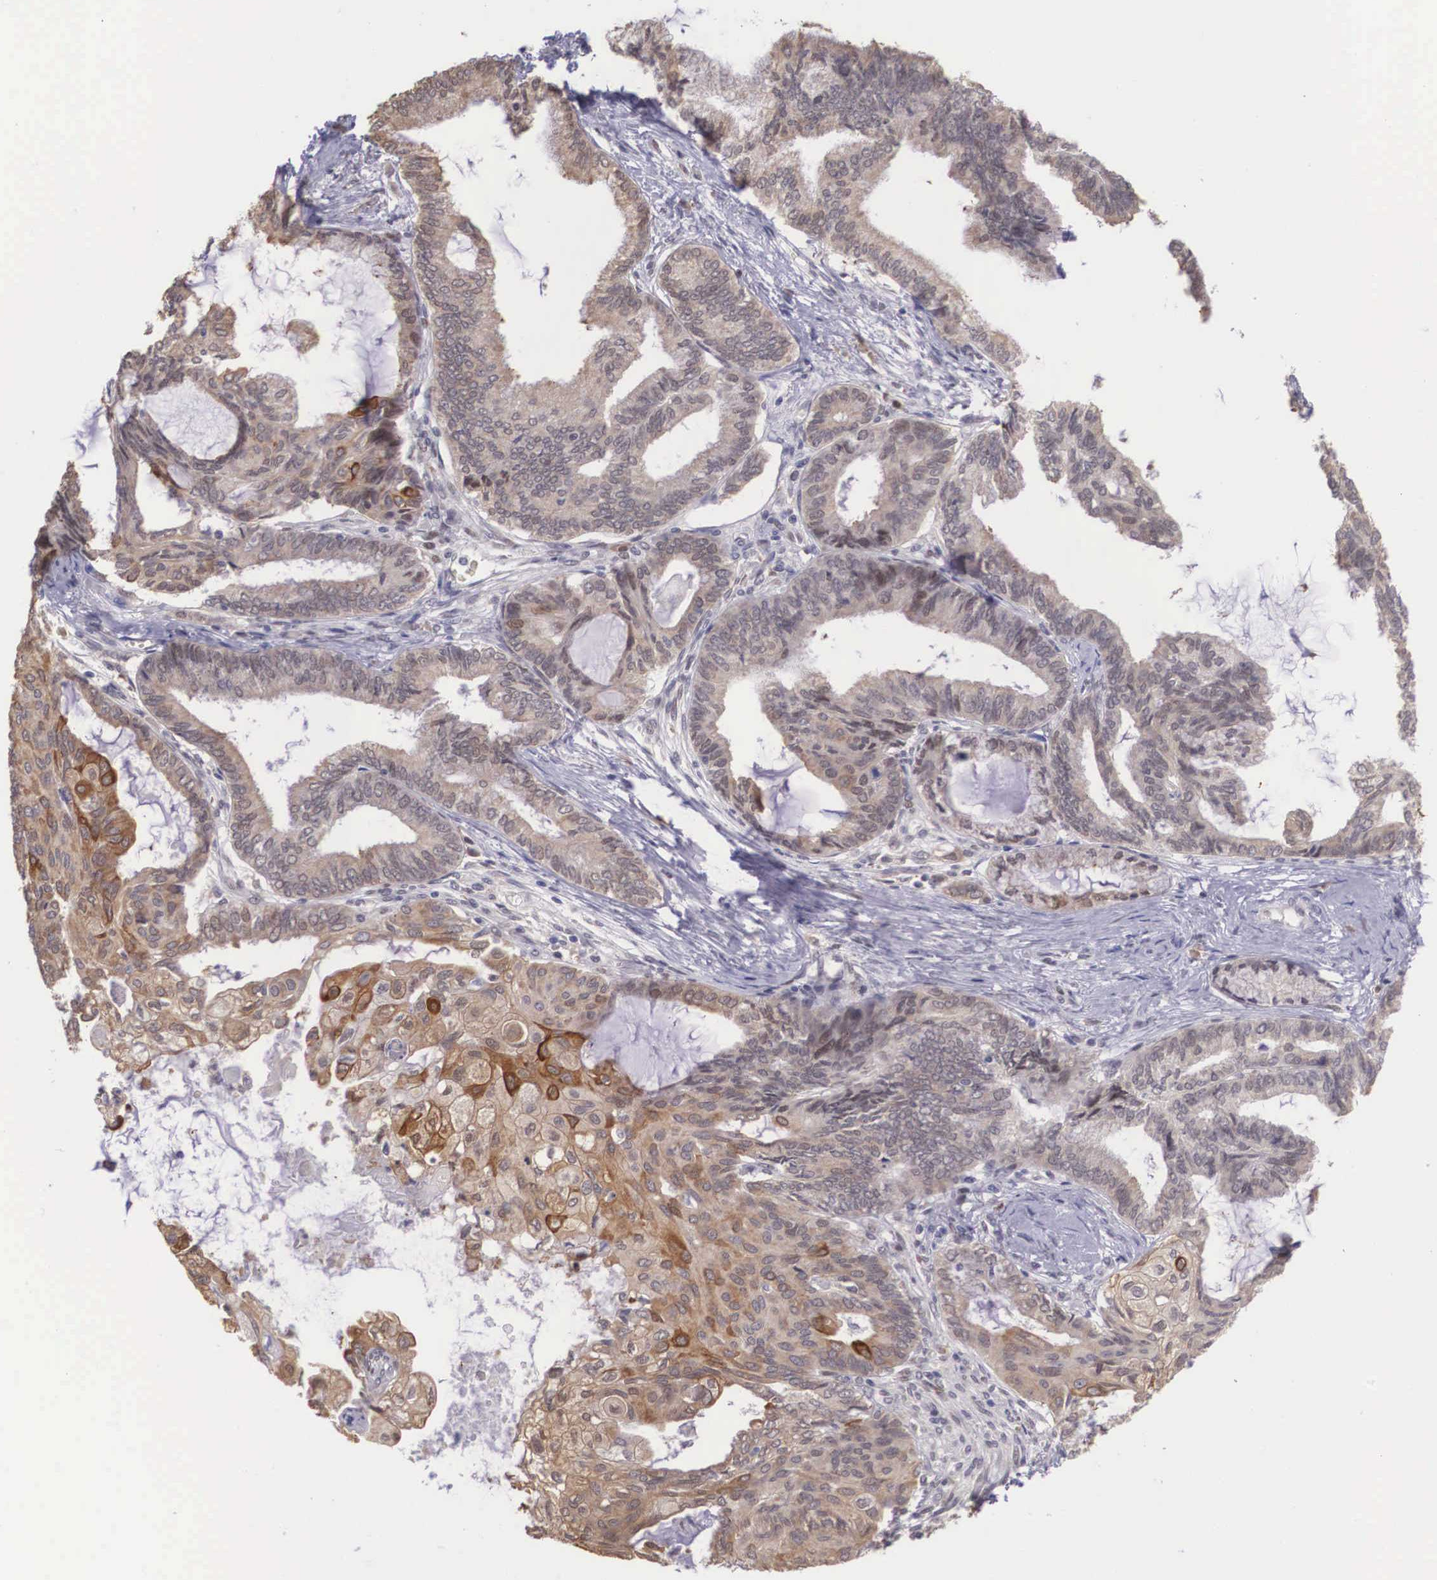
{"staining": {"intensity": "moderate", "quantity": "25%-75%", "location": "cytoplasmic/membranous"}, "tissue": "endometrial cancer", "cell_type": "Tumor cells", "image_type": "cancer", "snomed": [{"axis": "morphology", "description": "Adenocarcinoma, NOS"}, {"axis": "topography", "description": "Endometrium"}], "caption": "DAB immunohistochemical staining of human endometrial cancer (adenocarcinoma) shows moderate cytoplasmic/membranous protein expression in about 25%-75% of tumor cells.", "gene": "SLC25A21", "patient": {"sex": "female", "age": 79}}